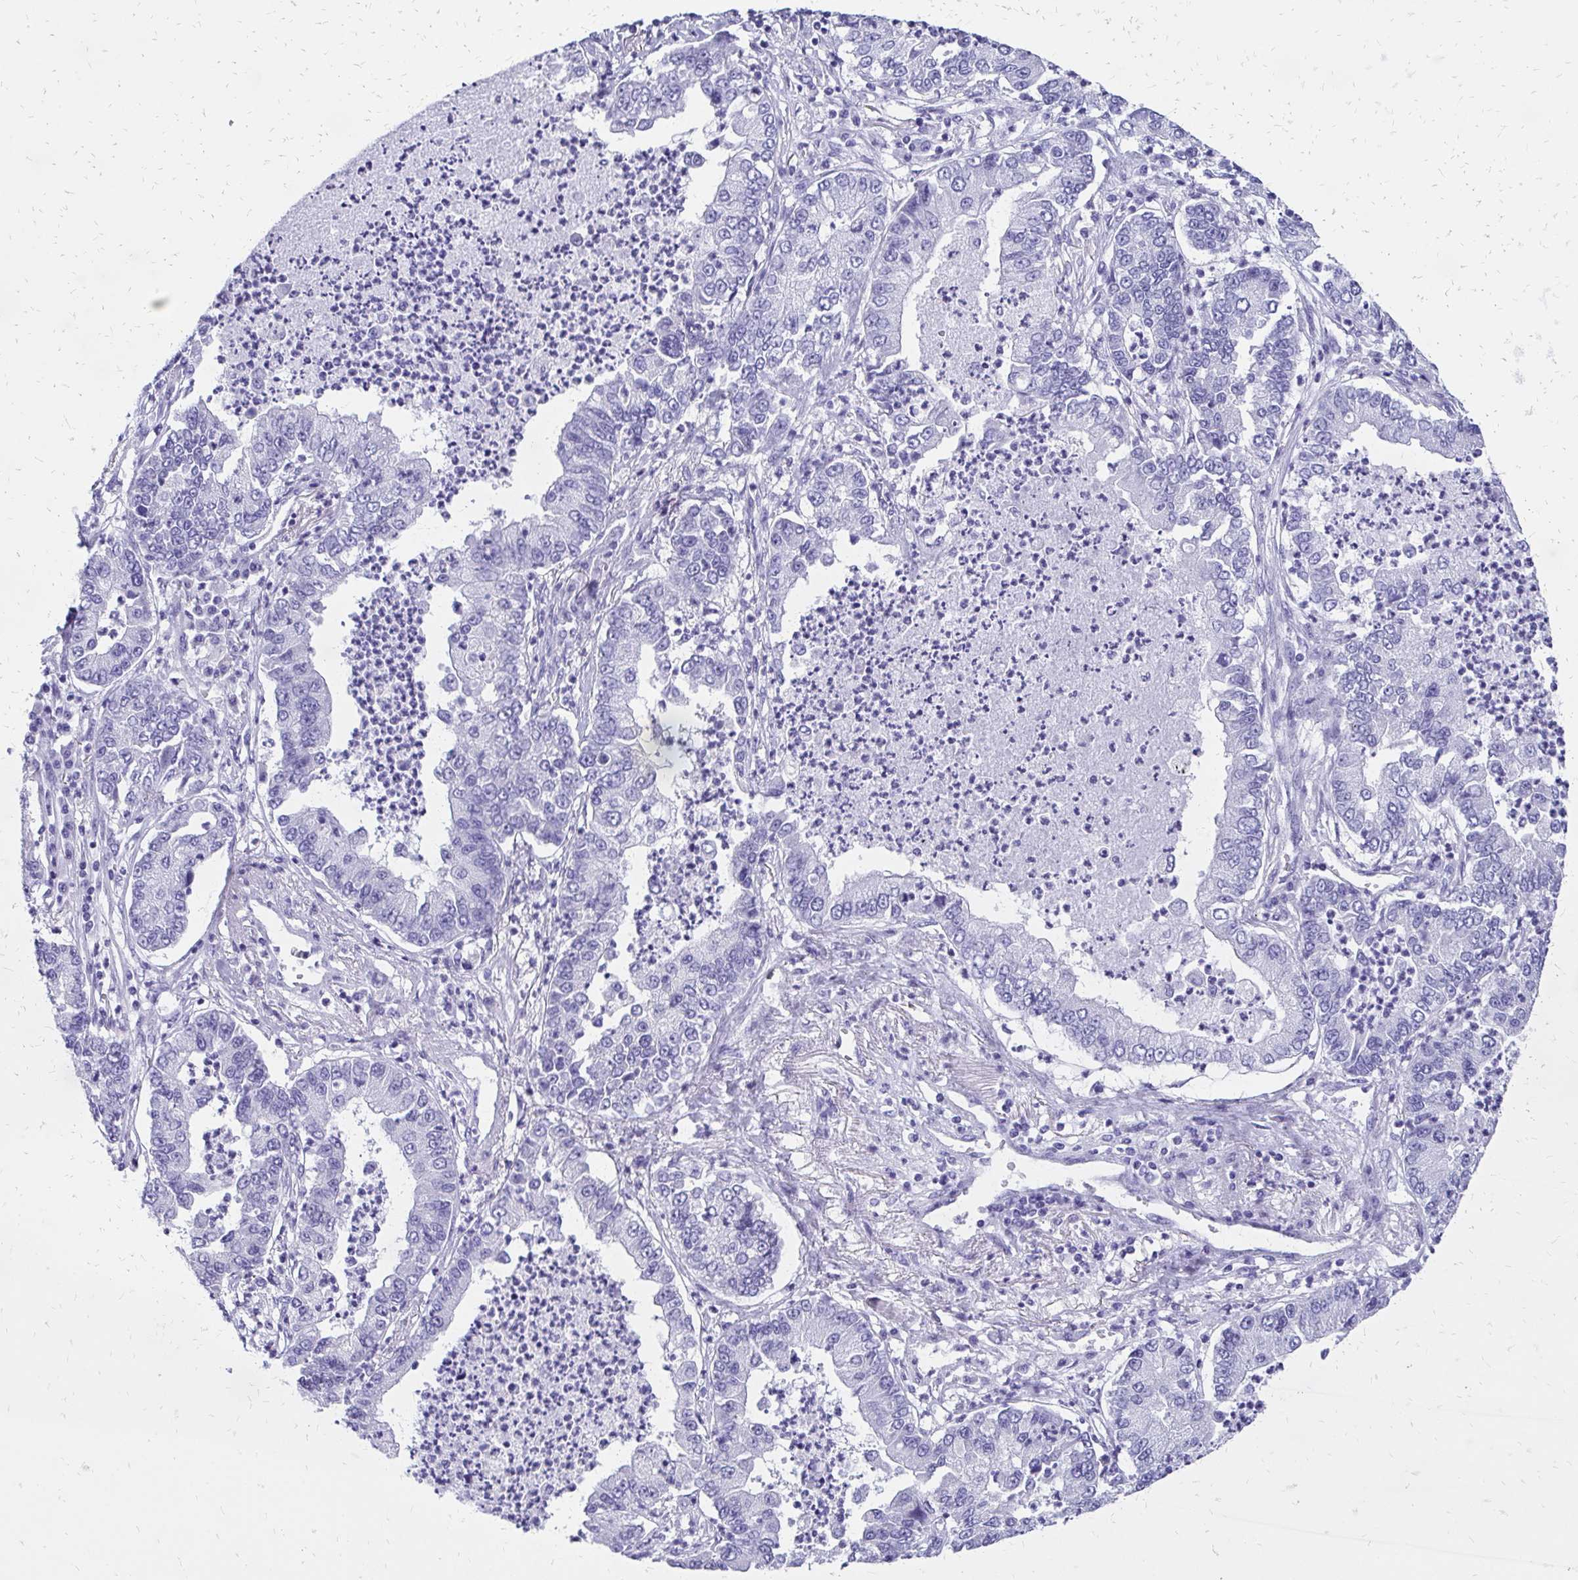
{"staining": {"intensity": "negative", "quantity": "none", "location": "none"}, "tissue": "lung cancer", "cell_type": "Tumor cells", "image_type": "cancer", "snomed": [{"axis": "morphology", "description": "Adenocarcinoma, NOS"}, {"axis": "topography", "description": "Lung"}], "caption": "Lung adenocarcinoma stained for a protein using immunohistochemistry exhibits no staining tumor cells.", "gene": "SLC32A1", "patient": {"sex": "female", "age": 57}}